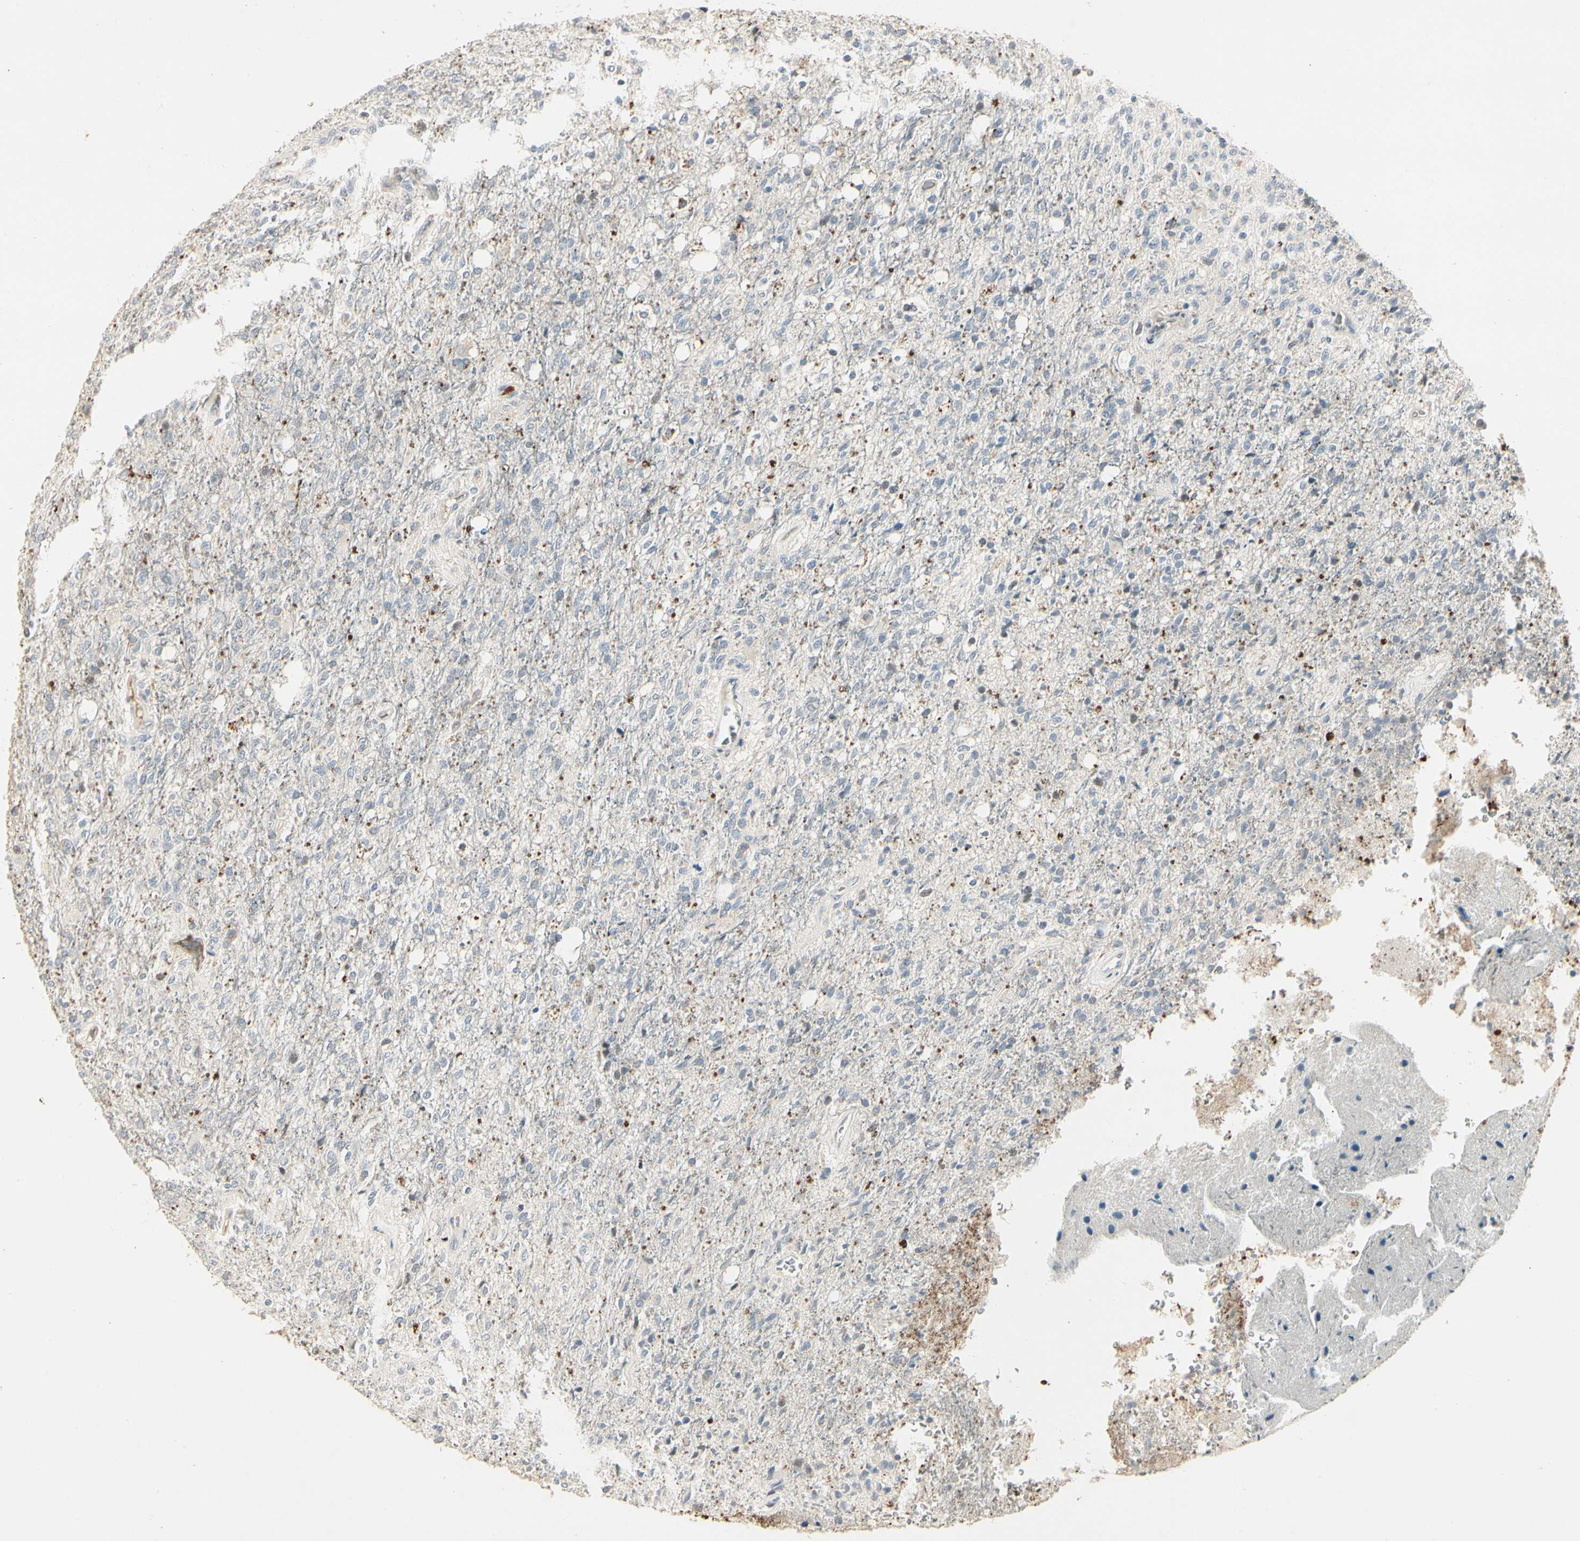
{"staining": {"intensity": "weak", "quantity": "<25%", "location": "cytoplasmic/membranous"}, "tissue": "glioma", "cell_type": "Tumor cells", "image_type": "cancer", "snomed": [{"axis": "morphology", "description": "Normal tissue, NOS"}, {"axis": "morphology", "description": "Glioma, malignant, High grade"}, {"axis": "topography", "description": "Cerebral cortex"}], "caption": "This is an immunohistochemistry micrograph of glioma. There is no staining in tumor cells.", "gene": "SKIL", "patient": {"sex": "male", "age": 77}}